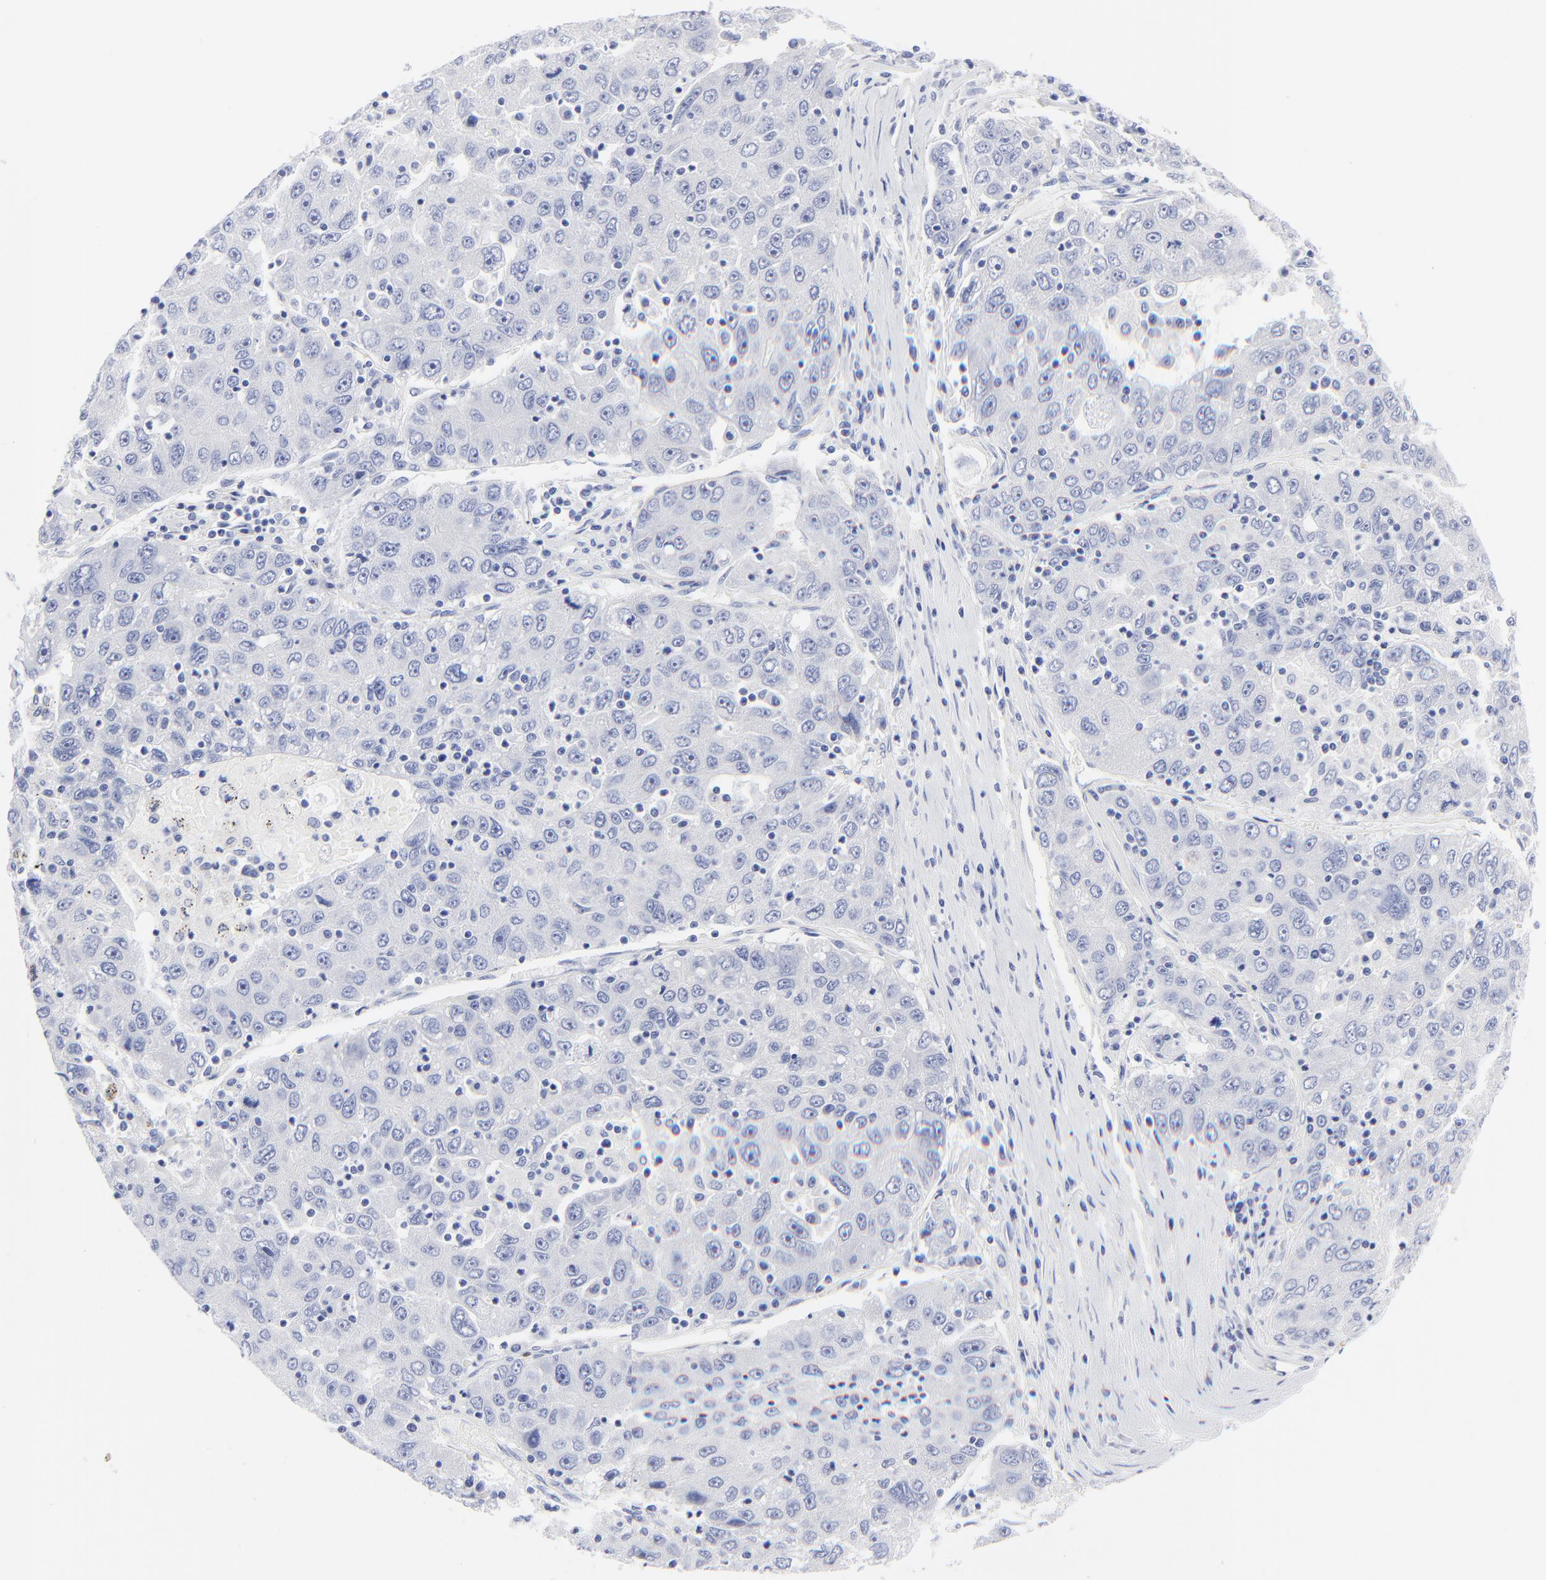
{"staining": {"intensity": "negative", "quantity": "none", "location": "none"}, "tissue": "liver cancer", "cell_type": "Tumor cells", "image_type": "cancer", "snomed": [{"axis": "morphology", "description": "Carcinoma, Hepatocellular, NOS"}, {"axis": "topography", "description": "Liver"}], "caption": "High power microscopy photomicrograph of an immunohistochemistry (IHC) histopathology image of liver hepatocellular carcinoma, revealing no significant positivity in tumor cells.", "gene": "PSD3", "patient": {"sex": "male", "age": 49}}